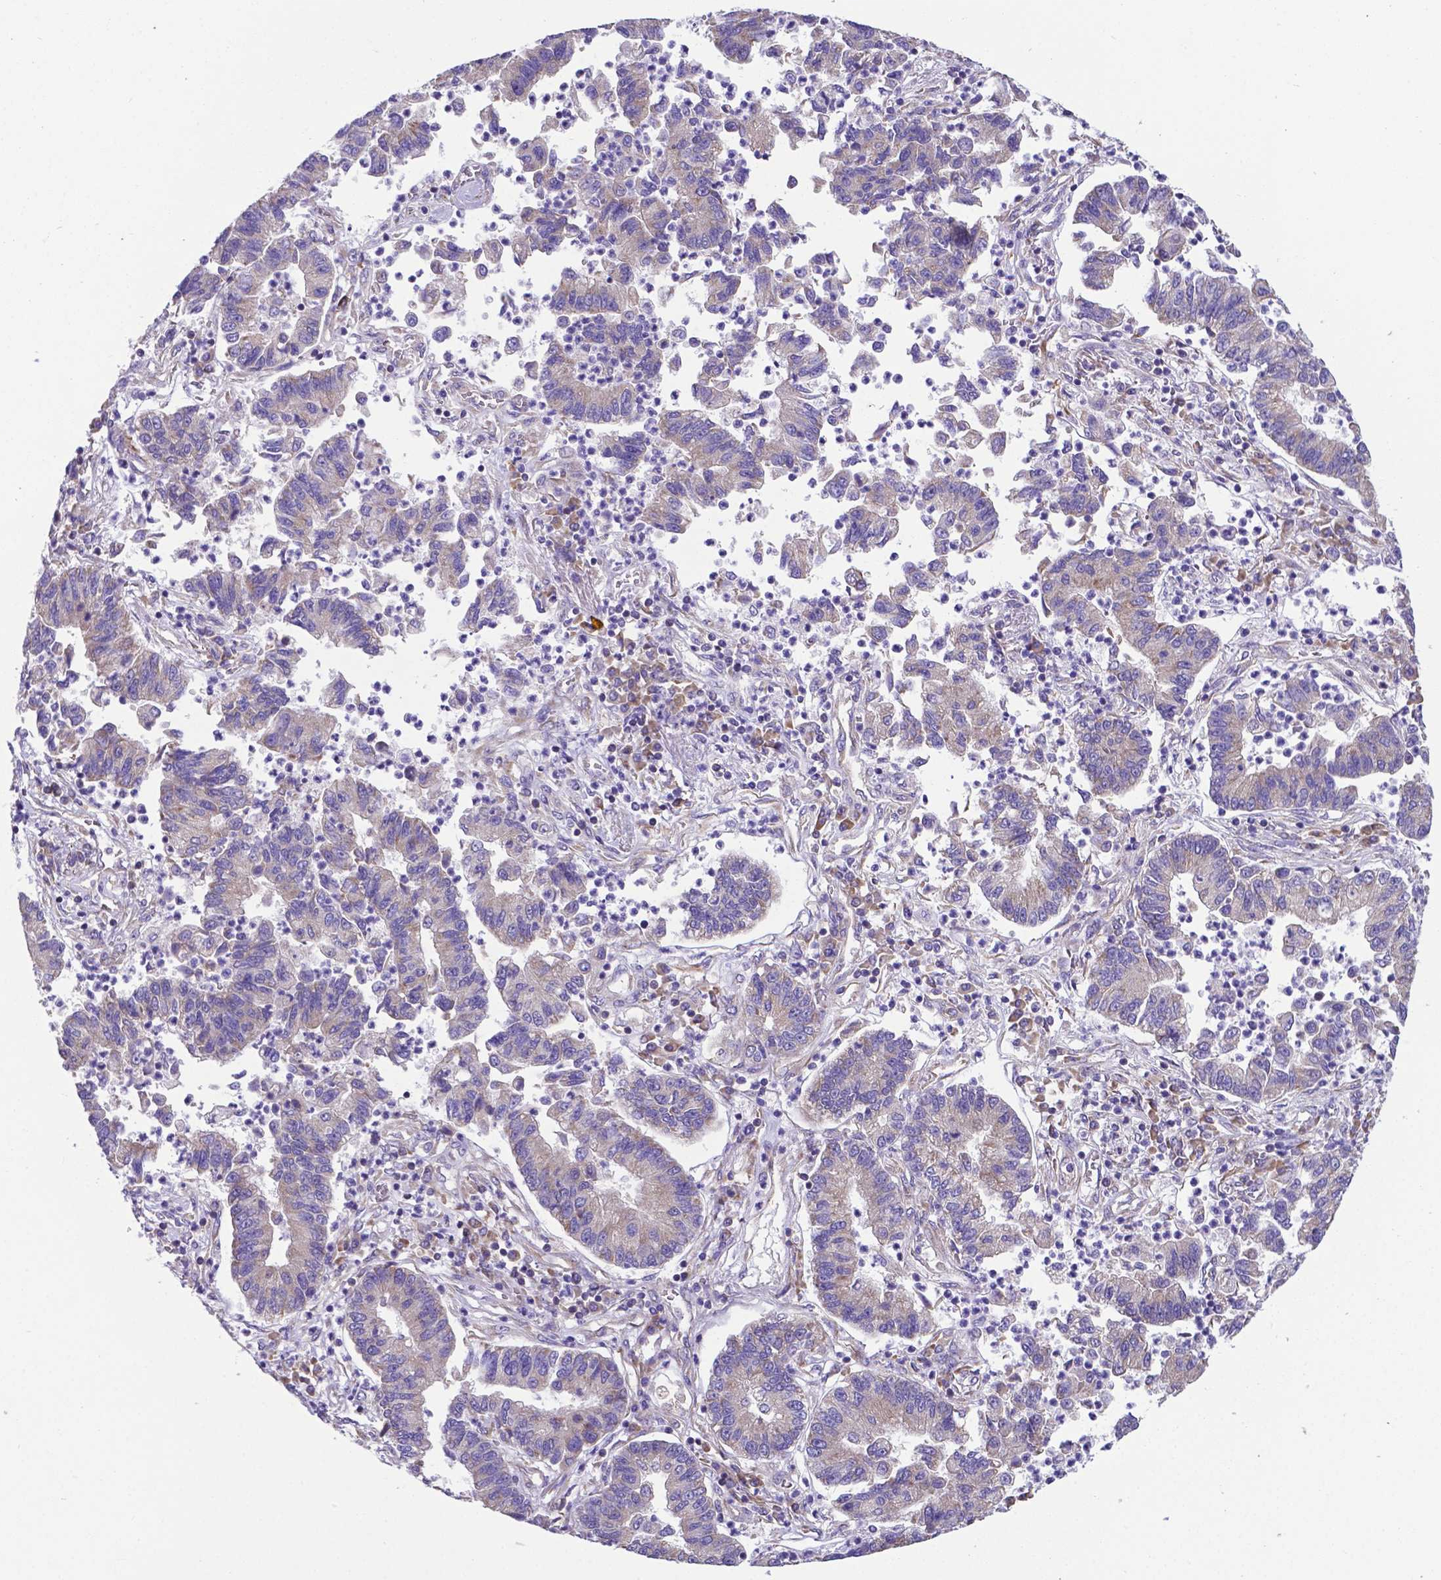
{"staining": {"intensity": "weak", "quantity": ">75%", "location": "cytoplasmic/membranous"}, "tissue": "lung cancer", "cell_type": "Tumor cells", "image_type": "cancer", "snomed": [{"axis": "morphology", "description": "Adenocarcinoma, NOS"}, {"axis": "topography", "description": "Lung"}], "caption": "Immunohistochemistry photomicrograph of neoplastic tissue: human lung cancer stained using IHC demonstrates low levels of weak protein expression localized specifically in the cytoplasmic/membranous of tumor cells, appearing as a cytoplasmic/membranous brown color.", "gene": "RPL6", "patient": {"sex": "female", "age": 57}}